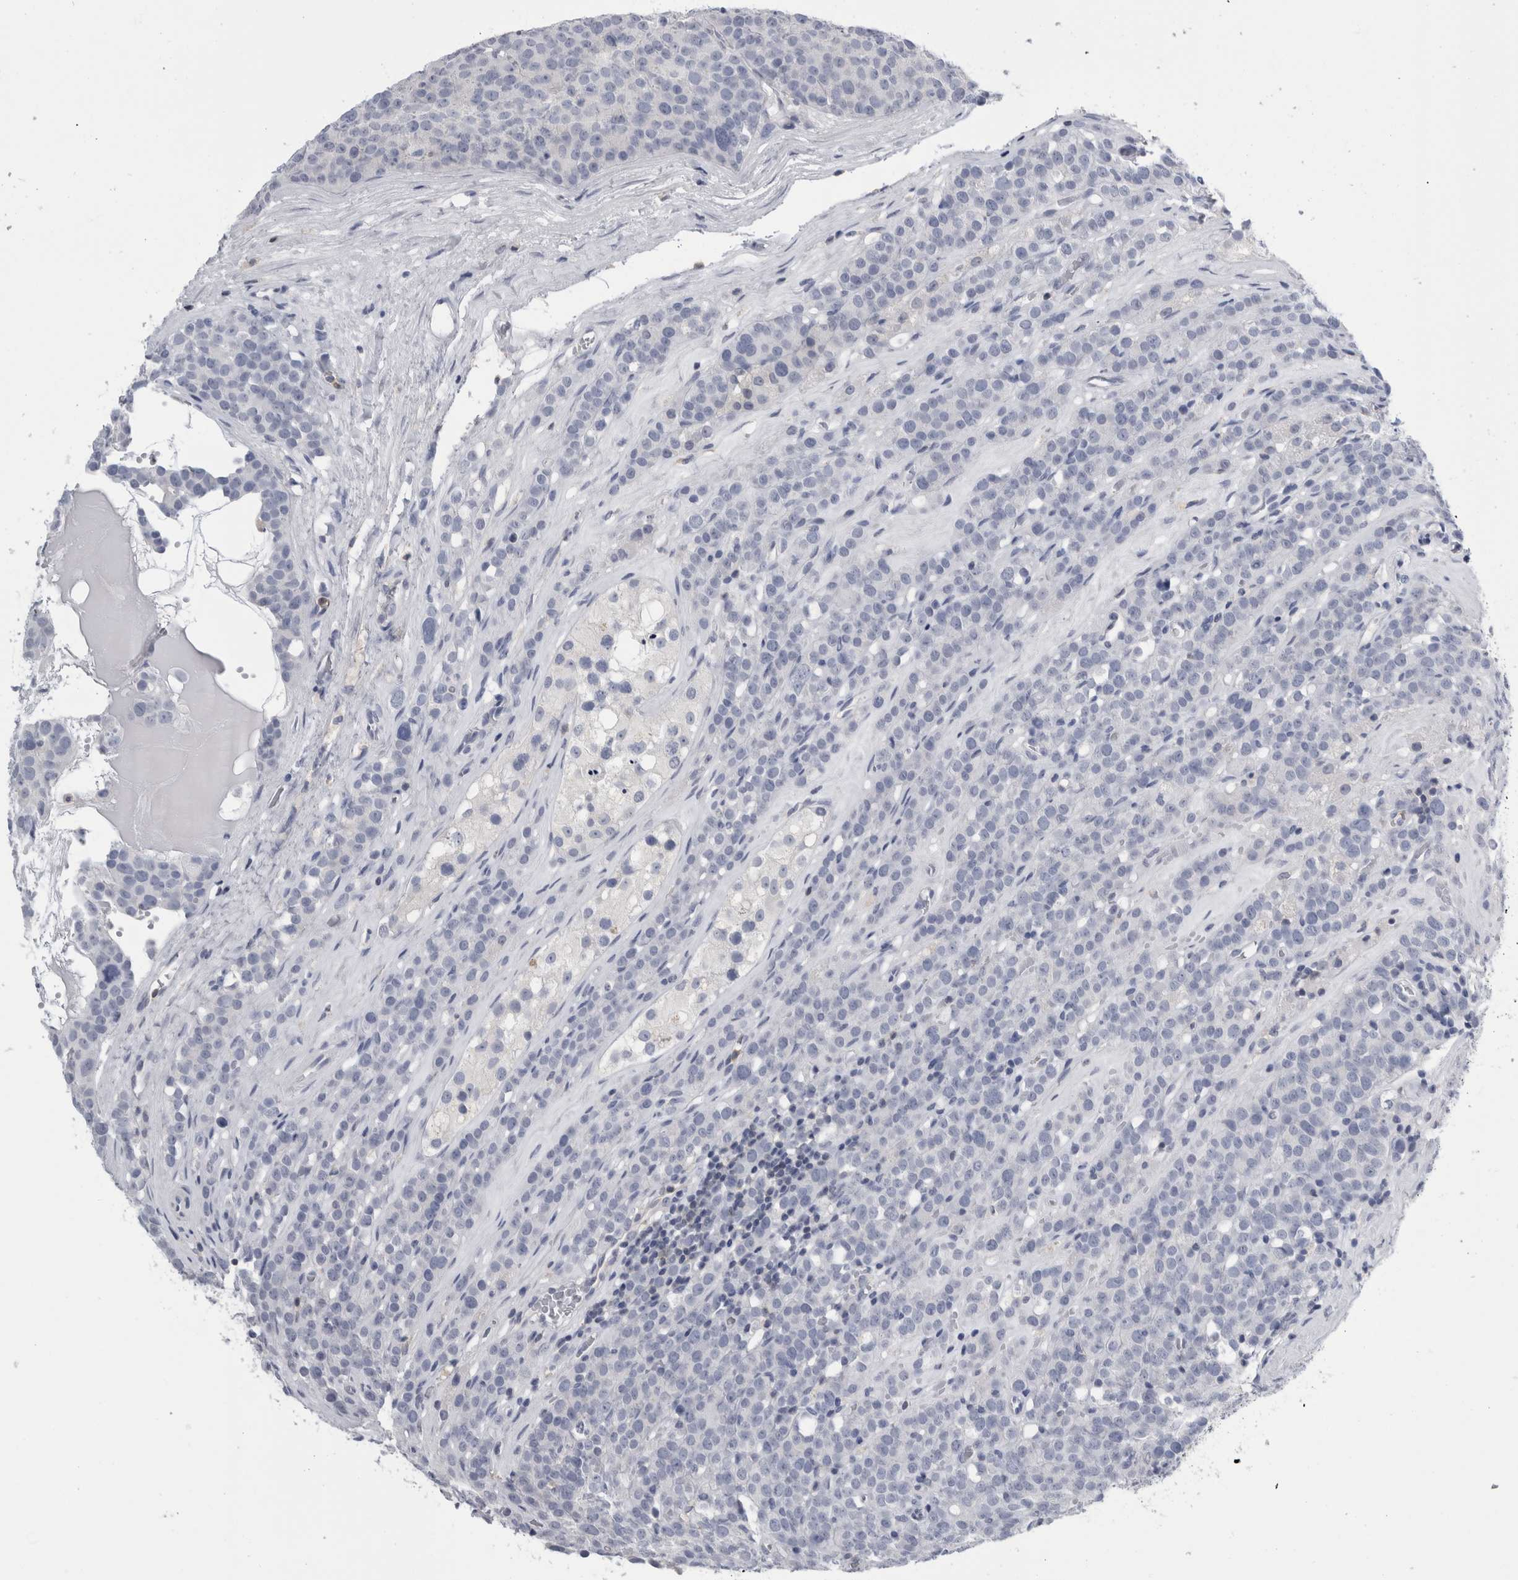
{"staining": {"intensity": "negative", "quantity": "none", "location": "none"}, "tissue": "testis cancer", "cell_type": "Tumor cells", "image_type": "cancer", "snomed": [{"axis": "morphology", "description": "Seminoma, NOS"}, {"axis": "topography", "description": "Testis"}], "caption": "Seminoma (testis) was stained to show a protein in brown. There is no significant positivity in tumor cells. The staining is performed using DAB (3,3'-diaminobenzidine) brown chromogen with nuclei counter-stained in using hematoxylin.", "gene": "ANKFY1", "patient": {"sex": "male", "age": 71}}